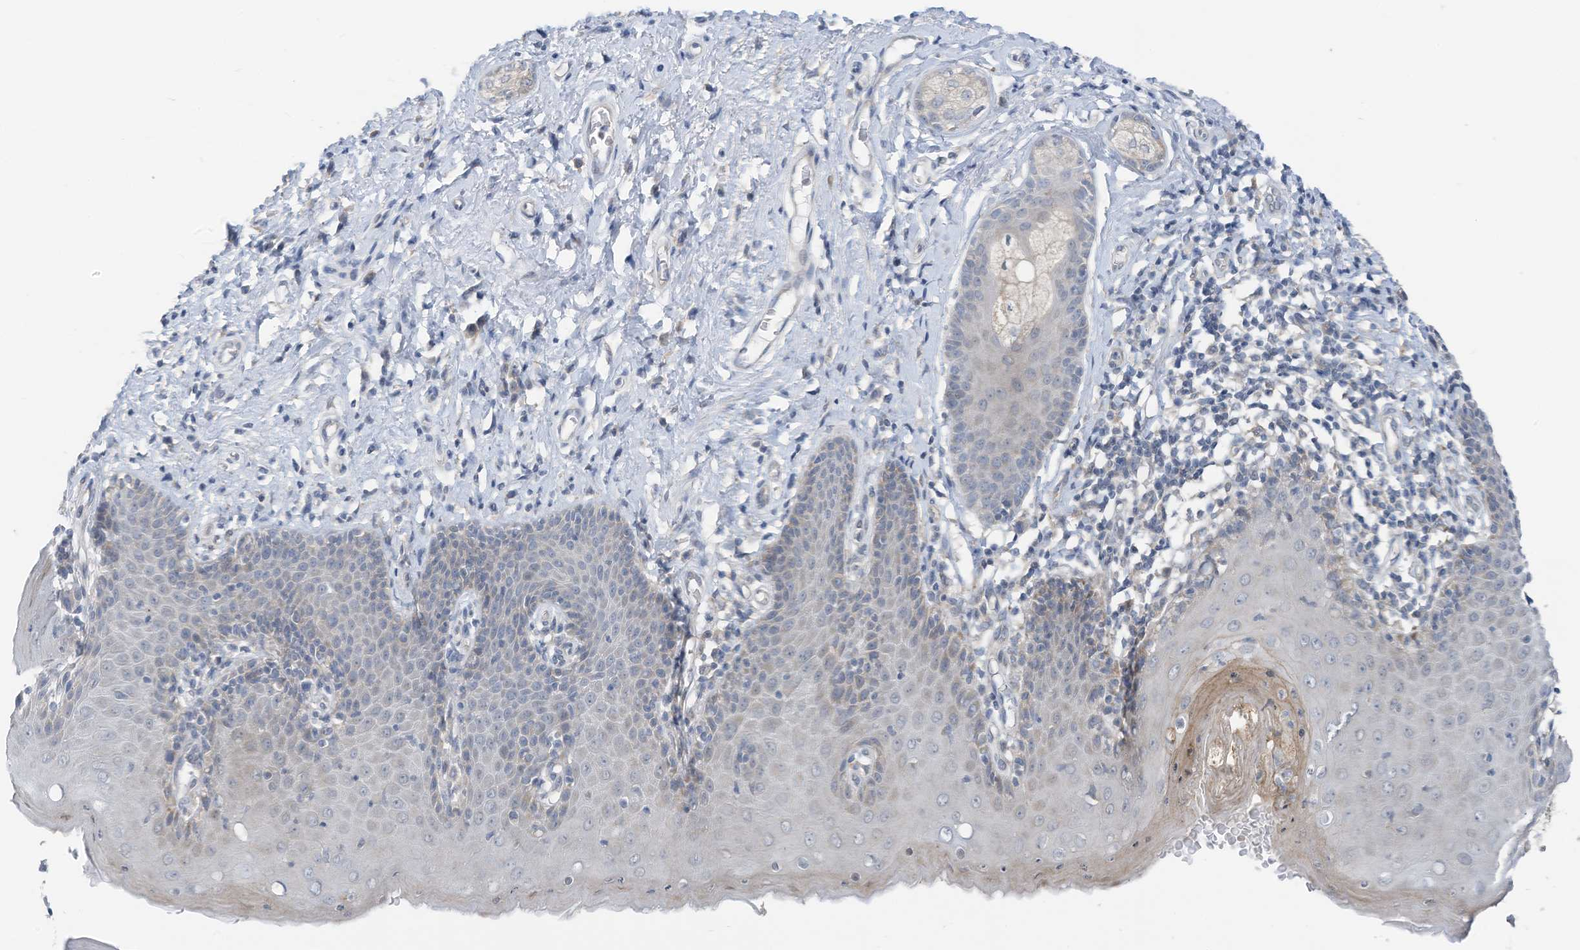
{"staining": {"intensity": "weak", "quantity": "<25%", "location": "cytoplasmic/membranous"}, "tissue": "skin", "cell_type": "Epidermal cells", "image_type": "normal", "snomed": [{"axis": "morphology", "description": "Normal tissue, NOS"}, {"axis": "topography", "description": "Vulva"}], "caption": "IHC image of normal human skin stained for a protein (brown), which exhibits no expression in epidermal cells. The staining is performed using DAB (3,3'-diaminobenzidine) brown chromogen with nuclei counter-stained in using hematoxylin.", "gene": "LDAH", "patient": {"sex": "female", "age": 66}}